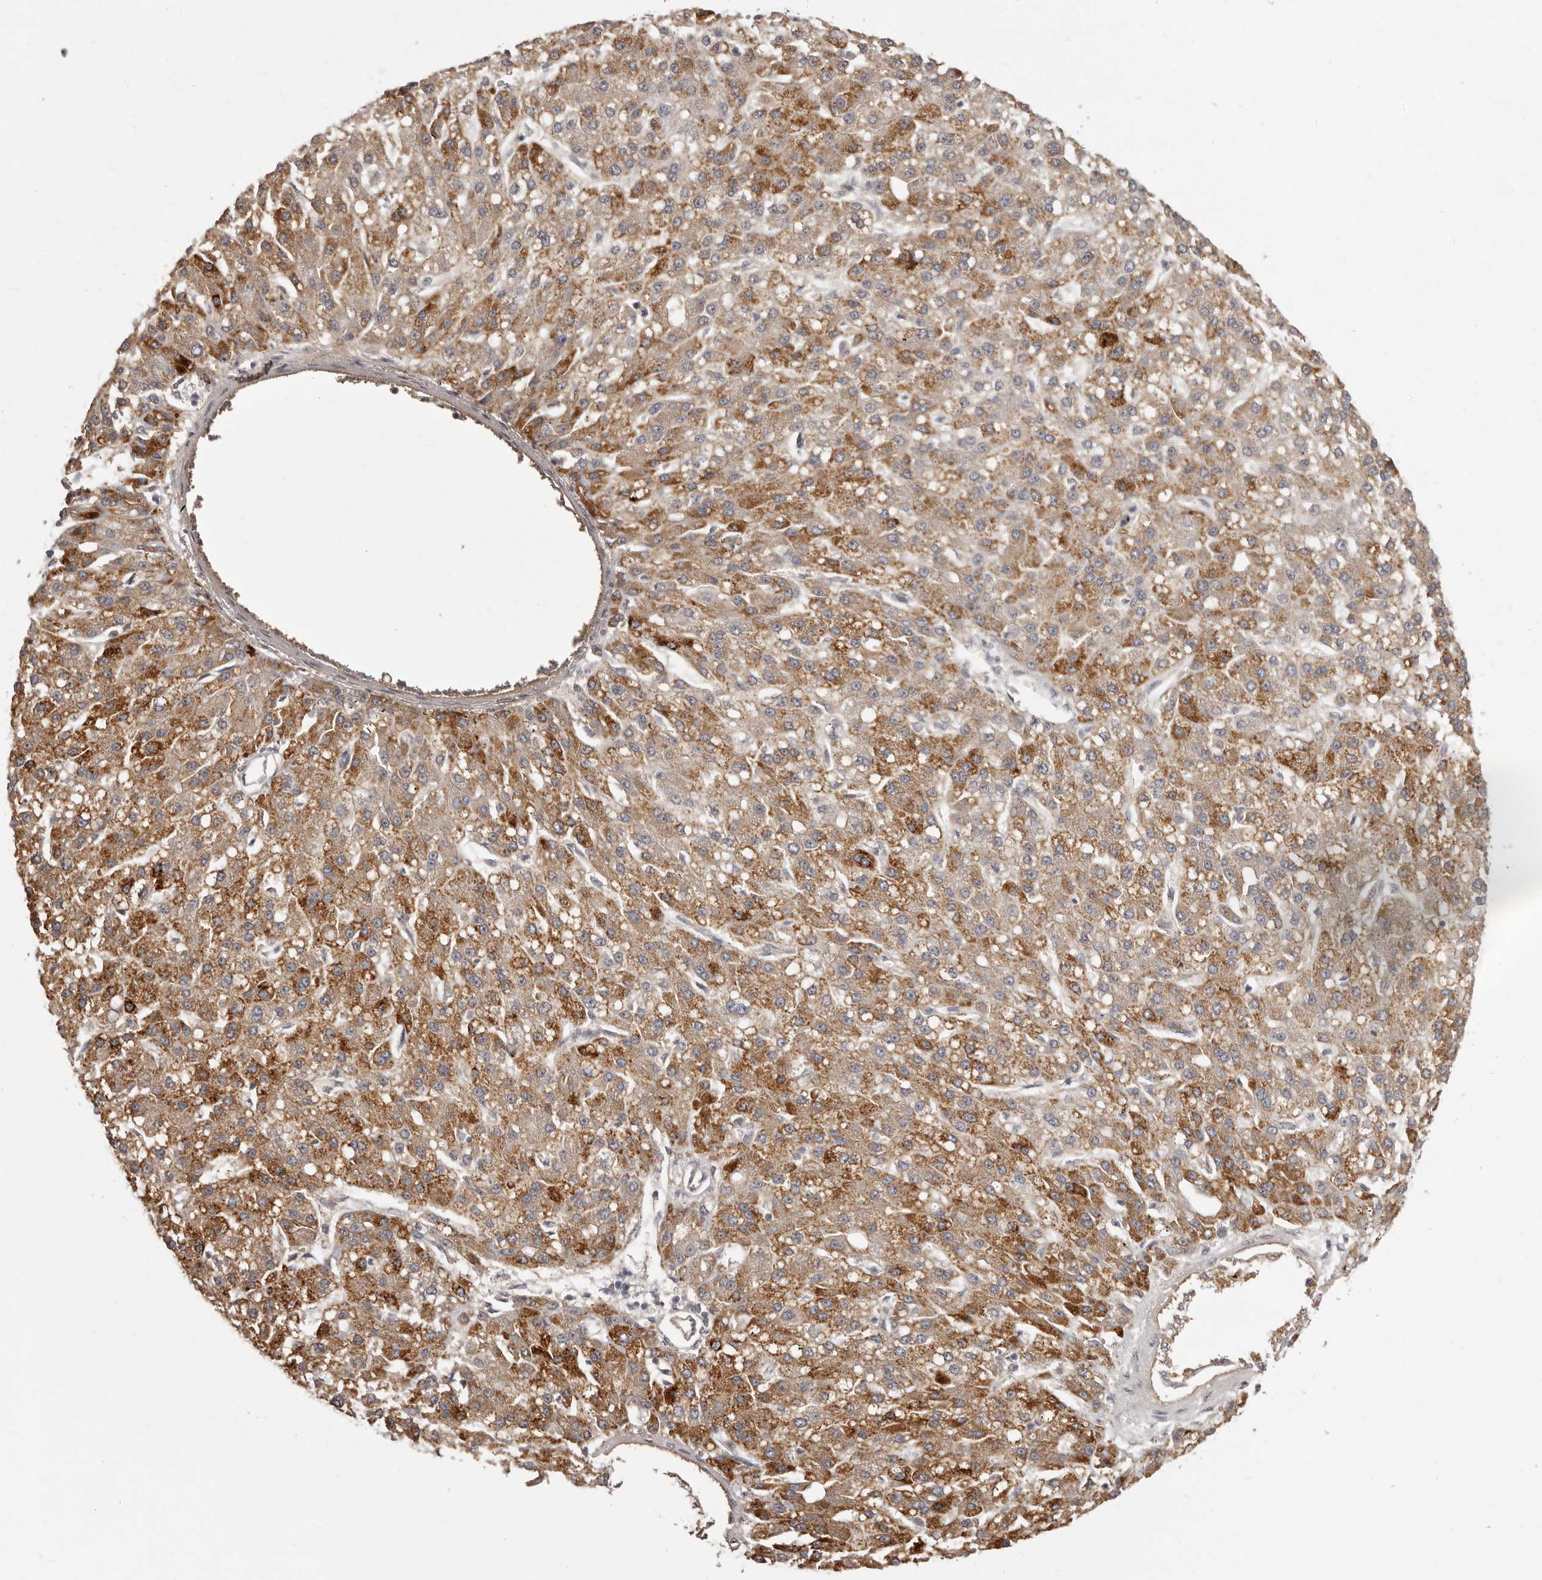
{"staining": {"intensity": "strong", "quantity": "25%-75%", "location": "cytoplasmic/membranous"}, "tissue": "liver cancer", "cell_type": "Tumor cells", "image_type": "cancer", "snomed": [{"axis": "morphology", "description": "Carcinoma, Hepatocellular, NOS"}, {"axis": "topography", "description": "Liver"}], "caption": "Protein analysis of liver hepatocellular carcinoma tissue shows strong cytoplasmic/membranous staining in about 25%-75% of tumor cells. (DAB IHC with brightfield microscopy, high magnification).", "gene": "RNF2", "patient": {"sex": "male", "age": 67}}